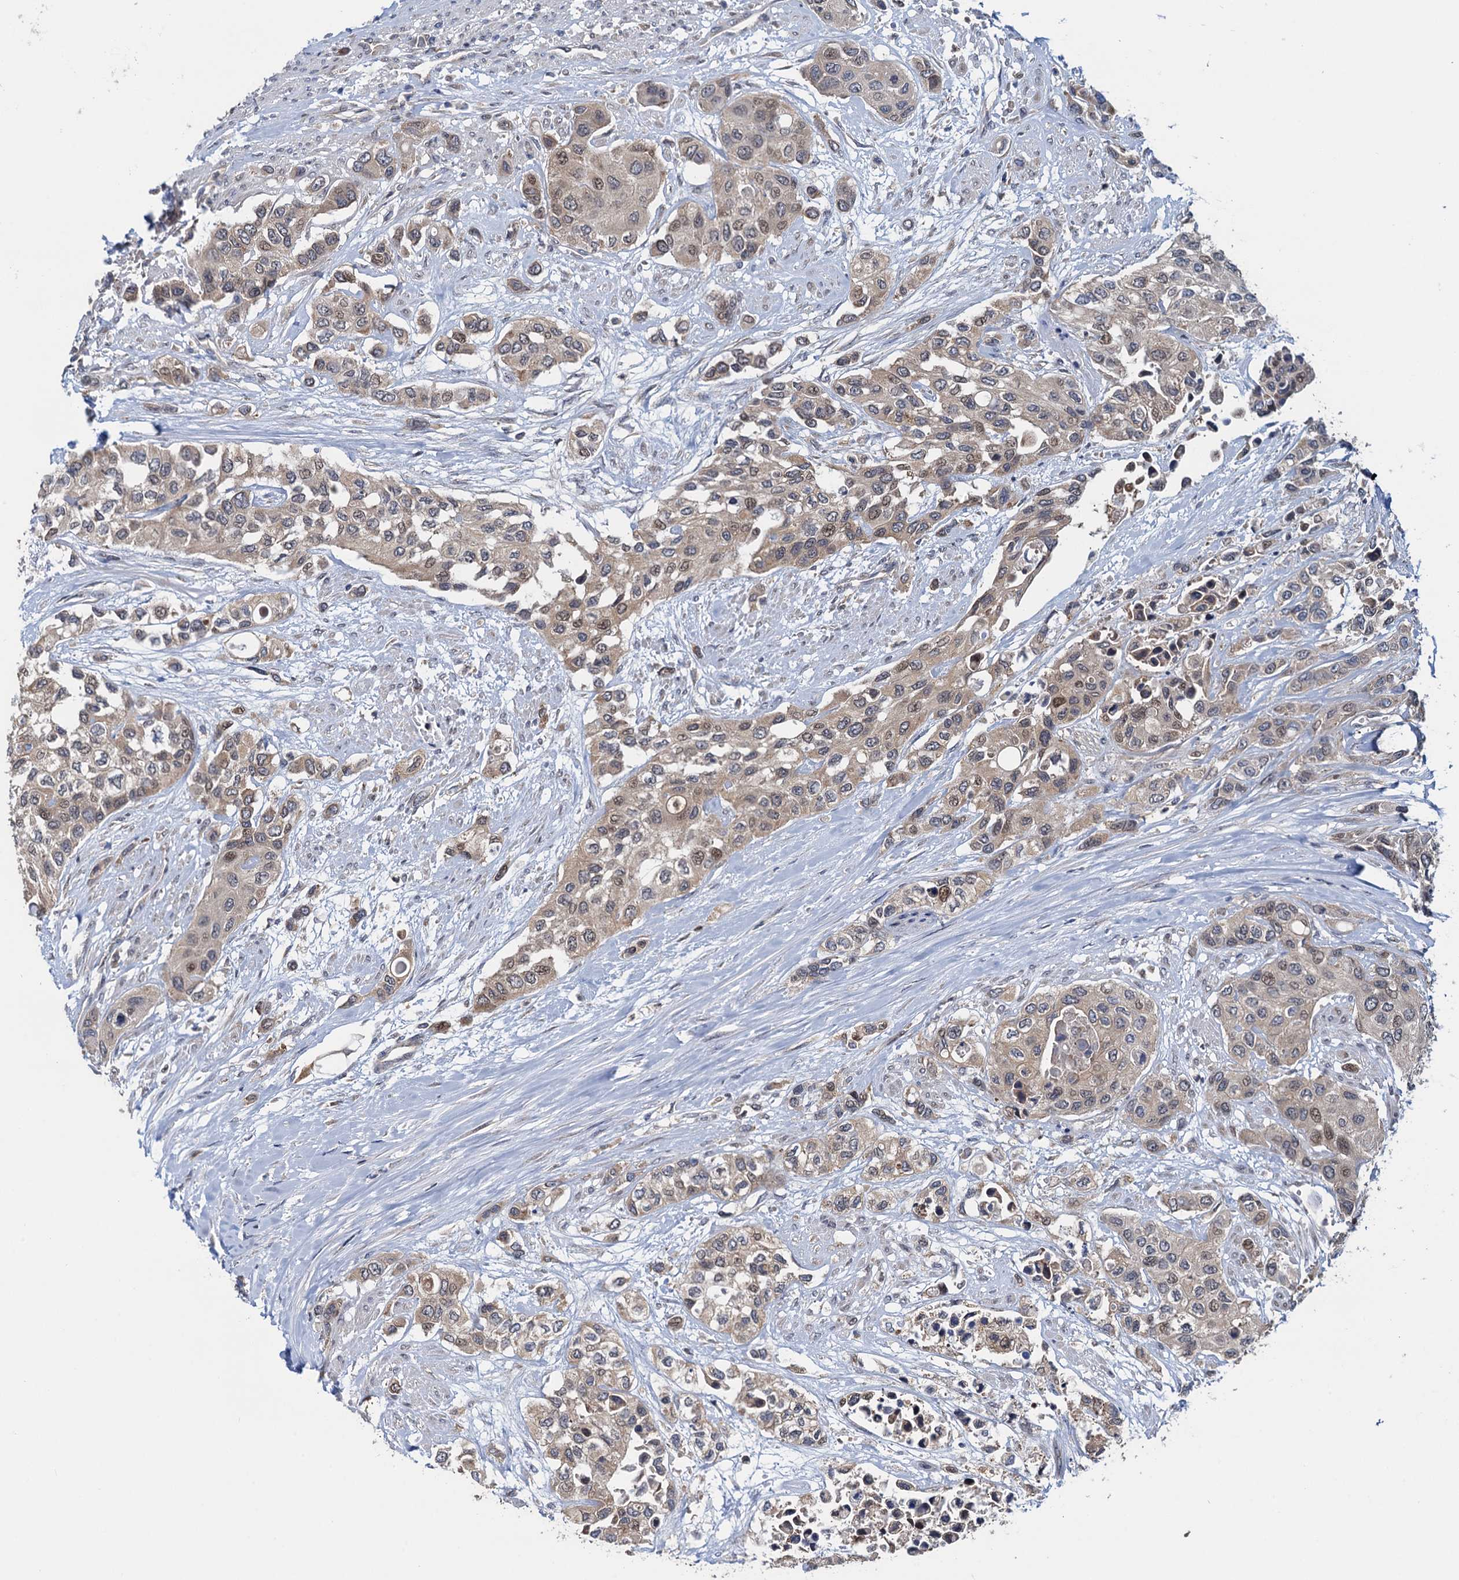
{"staining": {"intensity": "moderate", "quantity": "25%-75%", "location": "cytoplasmic/membranous,nuclear"}, "tissue": "urothelial cancer", "cell_type": "Tumor cells", "image_type": "cancer", "snomed": [{"axis": "morphology", "description": "Normal tissue, NOS"}, {"axis": "morphology", "description": "Urothelial carcinoma, High grade"}, {"axis": "topography", "description": "Vascular tissue"}, {"axis": "topography", "description": "Urinary bladder"}], "caption": "Immunohistochemical staining of human urothelial cancer demonstrates moderate cytoplasmic/membranous and nuclear protein expression in about 25%-75% of tumor cells.", "gene": "RNF125", "patient": {"sex": "female", "age": 56}}